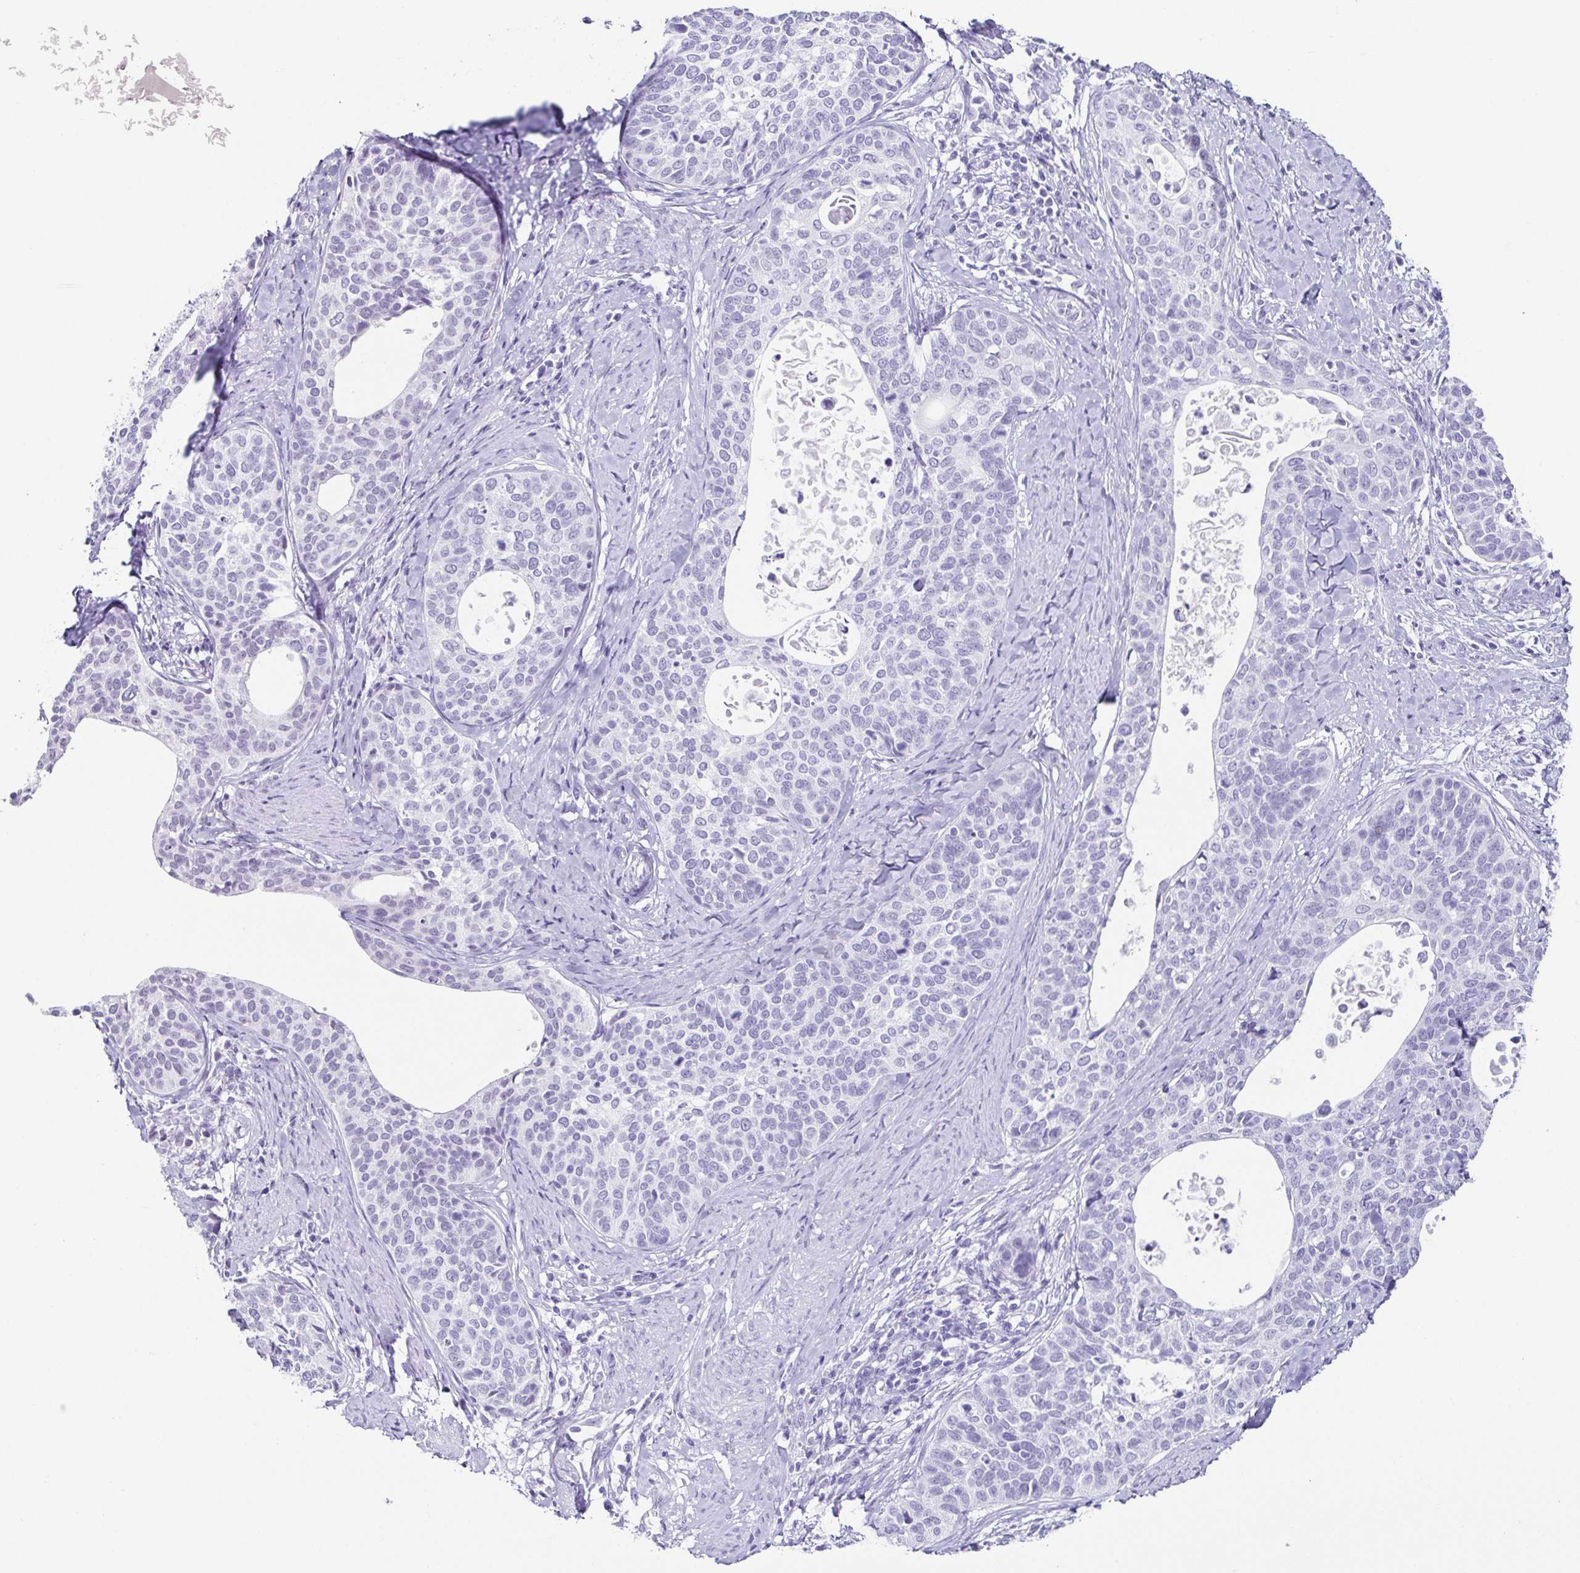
{"staining": {"intensity": "negative", "quantity": "none", "location": "none"}, "tissue": "cervical cancer", "cell_type": "Tumor cells", "image_type": "cancer", "snomed": [{"axis": "morphology", "description": "Squamous cell carcinoma, NOS"}, {"axis": "topography", "description": "Cervix"}], "caption": "Human cervical squamous cell carcinoma stained for a protein using immunohistochemistry (IHC) exhibits no expression in tumor cells.", "gene": "ESX1", "patient": {"sex": "female", "age": 69}}